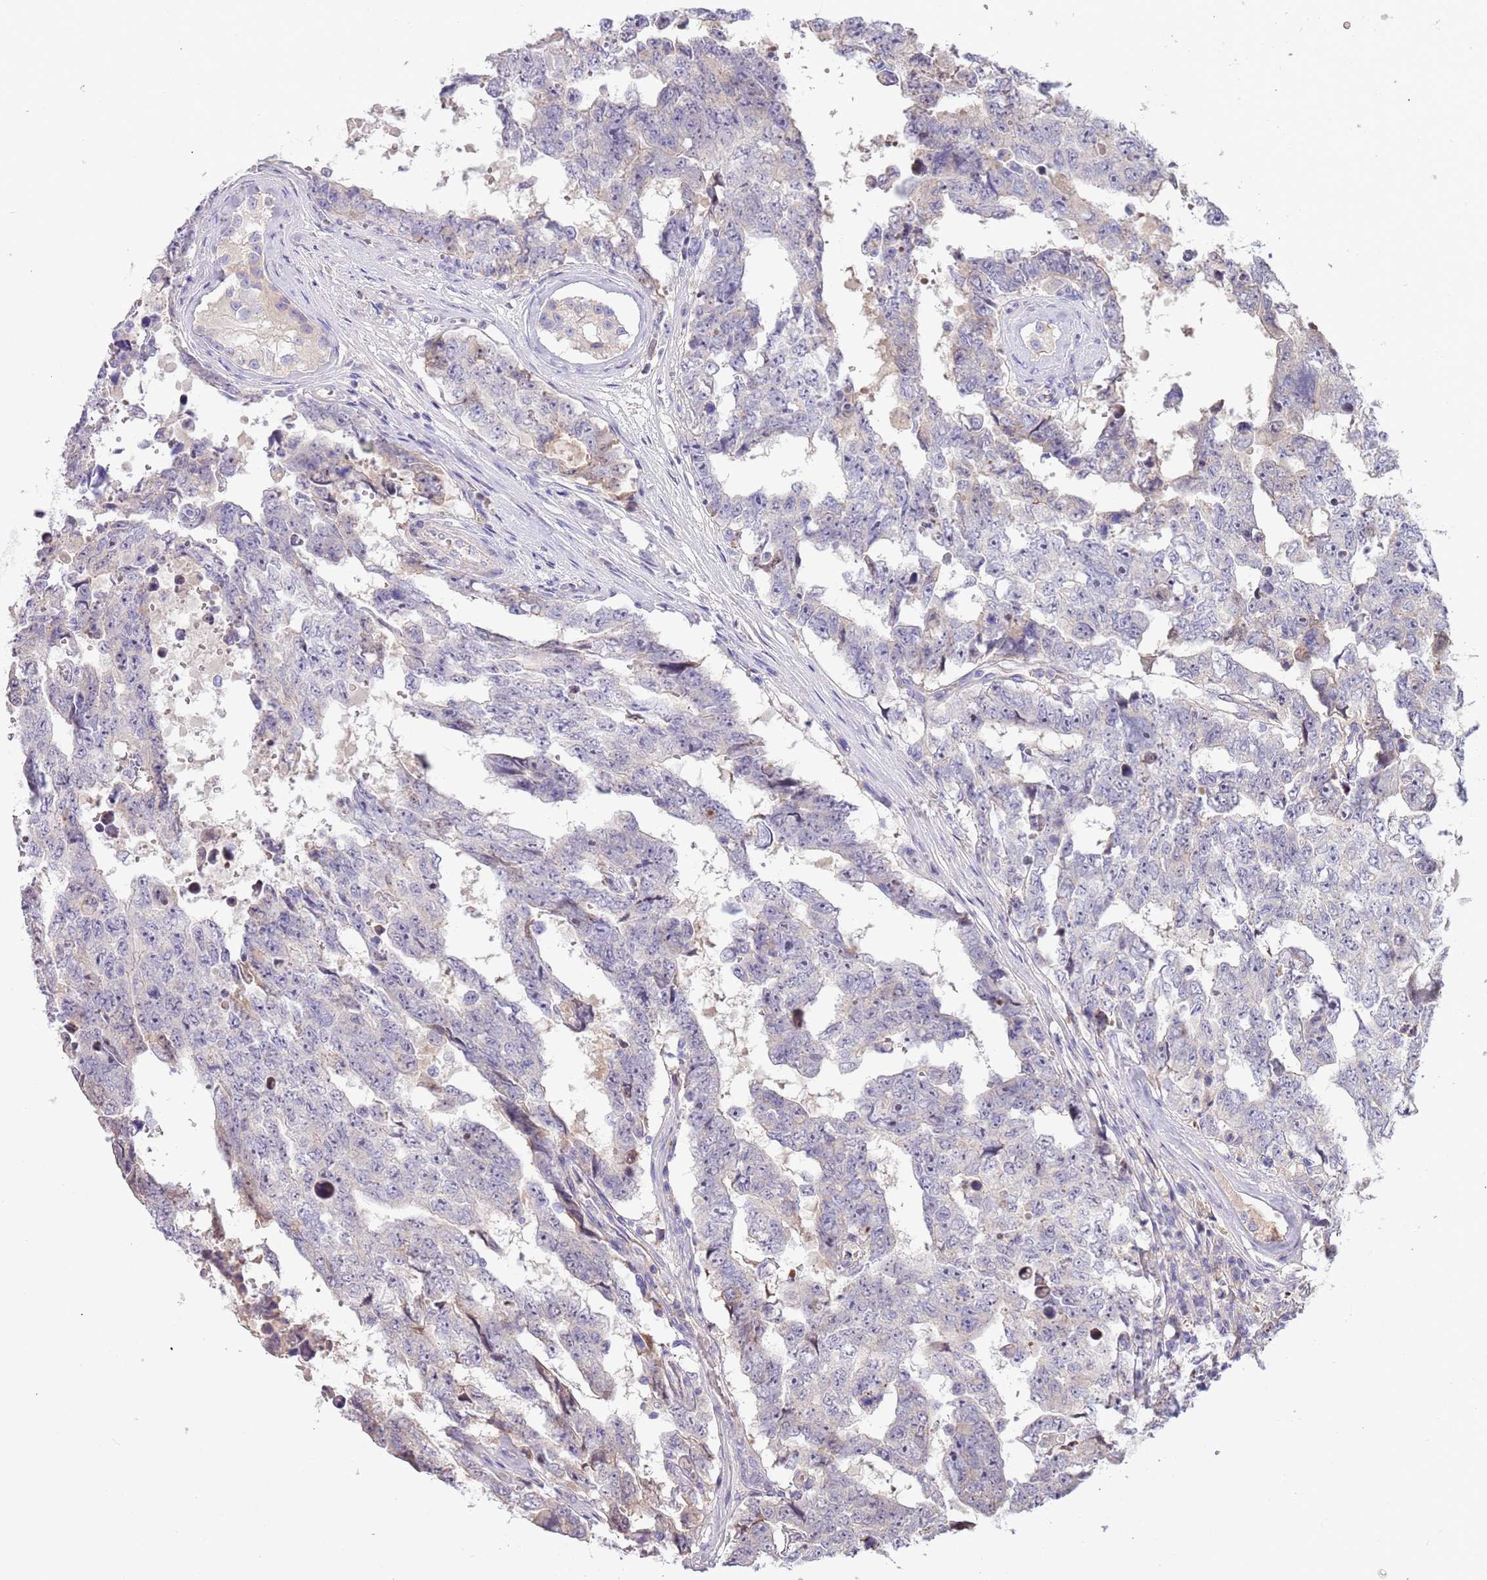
{"staining": {"intensity": "negative", "quantity": "none", "location": "none"}, "tissue": "testis cancer", "cell_type": "Tumor cells", "image_type": "cancer", "snomed": [{"axis": "morphology", "description": "Normal tissue, NOS"}, {"axis": "morphology", "description": "Carcinoma, Embryonal, NOS"}, {"axis": "topography", "description": "Testis"}, {"axis": "topography", "description": "Epididymis"}], "caption": "Immunohistochemistry (IHC) image of human testis cancer (embryonal carcinoma) stained for a protein (brown), which shows no positivity in tumor cells. (Immunohistochemistry (IHC), brightfield microscopy, high magnification).", "gene": "CABYR", "patient": {"sex": "male", "age": 25}}